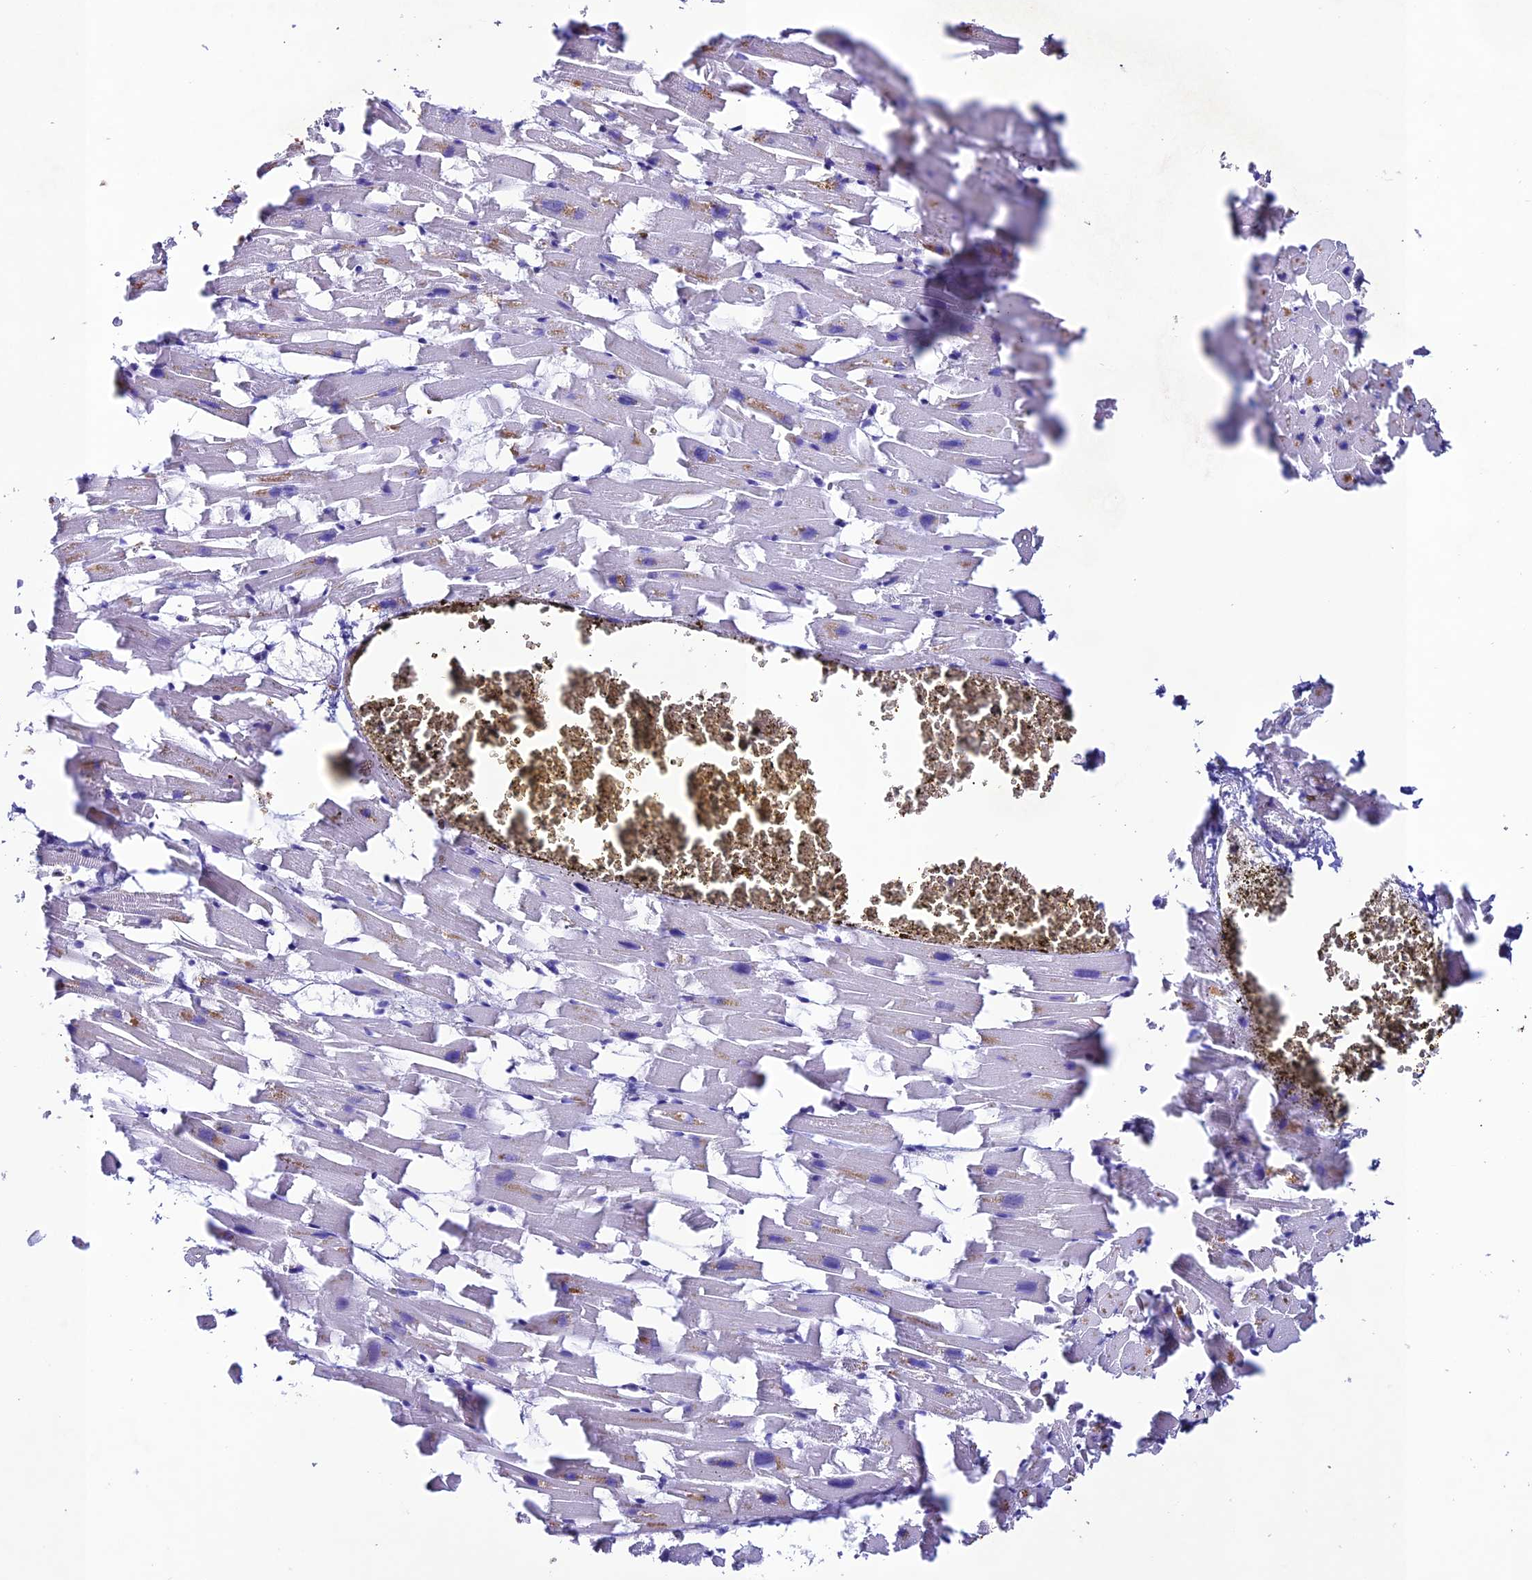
{"staining": {"intensity": "negative", "quantity": "none", "location": "none"}, "tissue": "heart muscle", "cell_type": "Cardiomyocytes", "image_type": "normal", "snomed": [{"axis": "morphology", "description": "Normal tissue, NOS"}, {"axis": "topography", "description": "Heart"}], "caption": "Immunohistochemistry (IHC) photomicrograph of normal heart muscle: human heart muscle stained with DAB (3,3'-diaminobenzidine) demonstrates no significant protein positivity in cardiomyocytes. Brightfield microscopy of immunohistochemistry (IHC) stained with DAB (brown) and hematoxylin (blue), captured at high magnification.", "gene": "OR51Q1", "patient": {"sex": "female", "age": 64}}